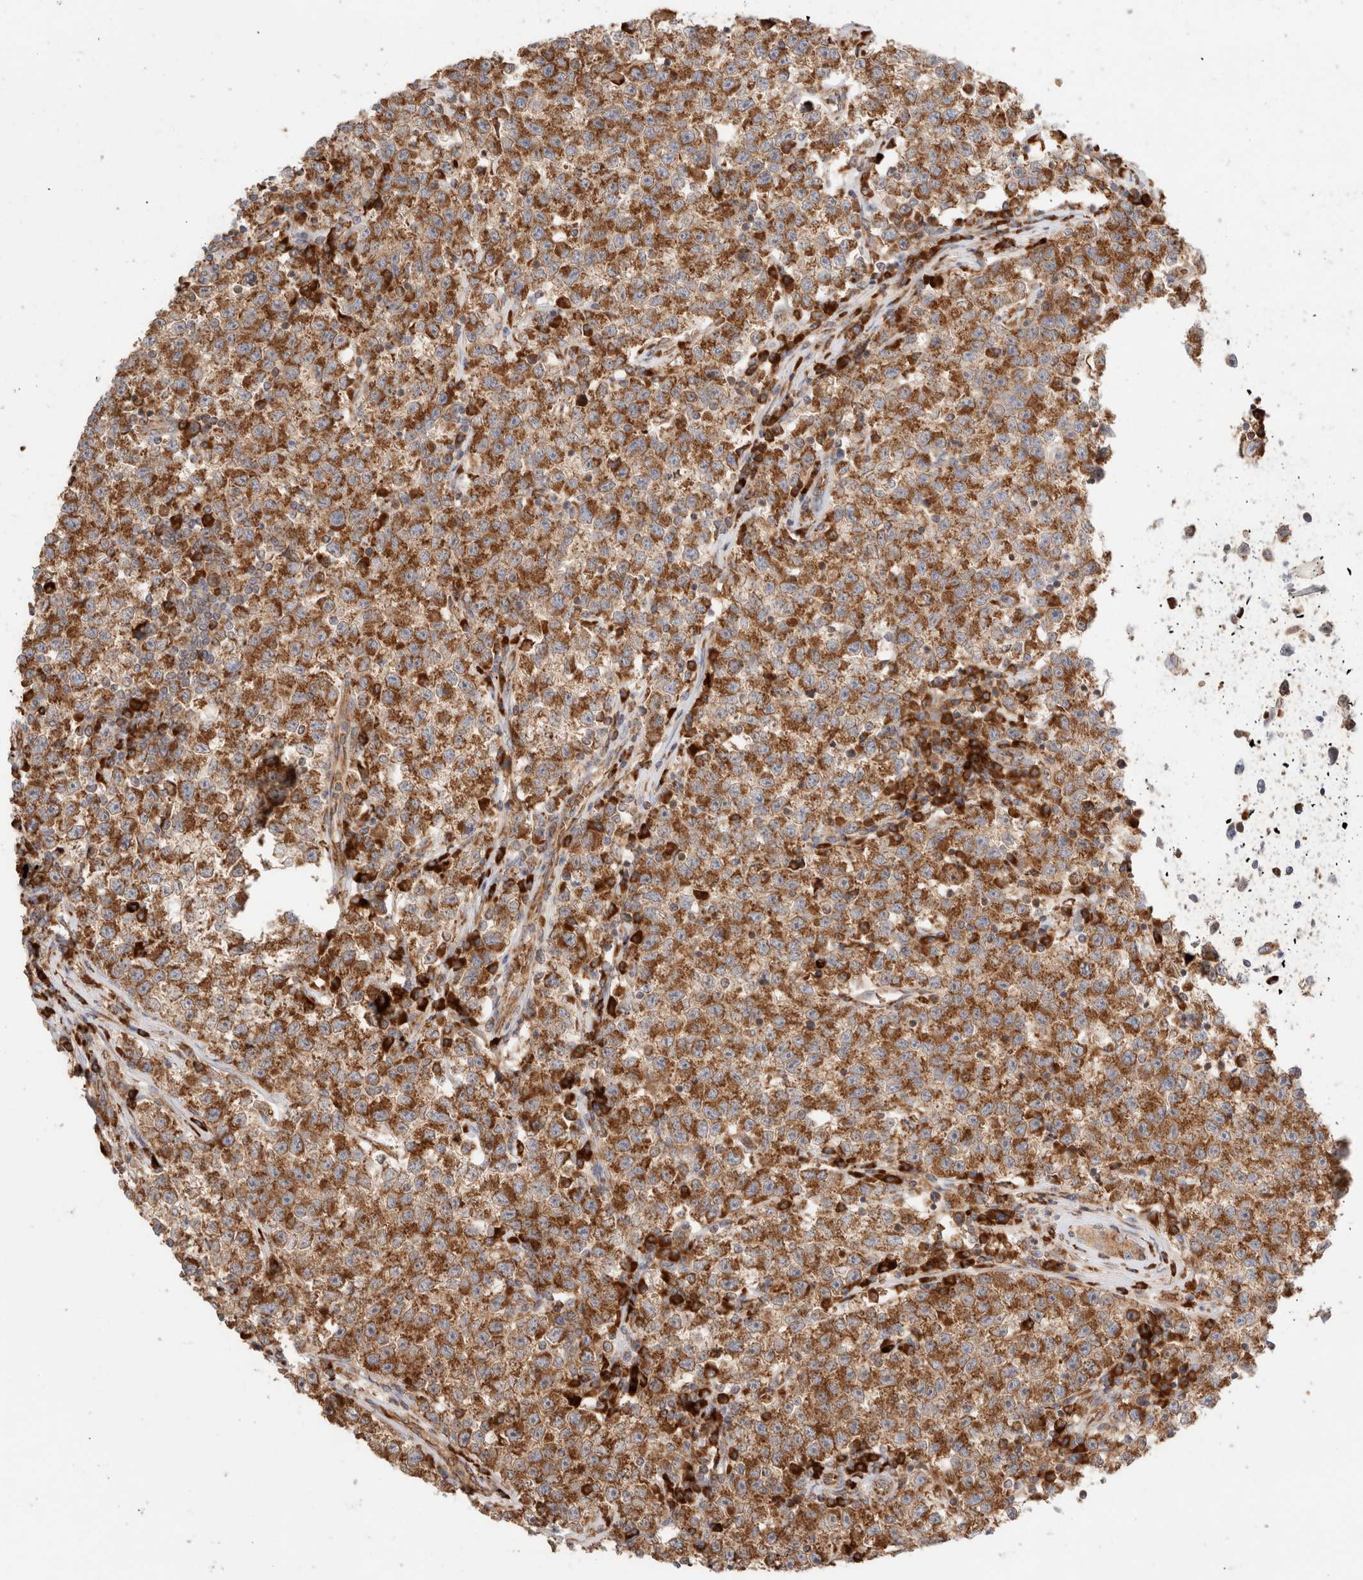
{"staining": {"intensity": "moderate", "quantity": ">75%", "location": "cytoplasmic/membranous"}, "tissue": "testis cancer", "cell_type": "Tumor cells", "image_type": "cancer", "snomed": [{"axis": "morphology", "description": "Seminoma, NOS"}, {"axis": "topography", "description": "Testis"}], "caption": "A brown stain highlights moderate cytoplasmic/membranous expression of a protein in human seminoma (testis) tumor cells. The protein is shown in brown color, while the nuclei are stained blue.", "gene": "UTS2B", "patient": {"sex": "male", "age": 22}}